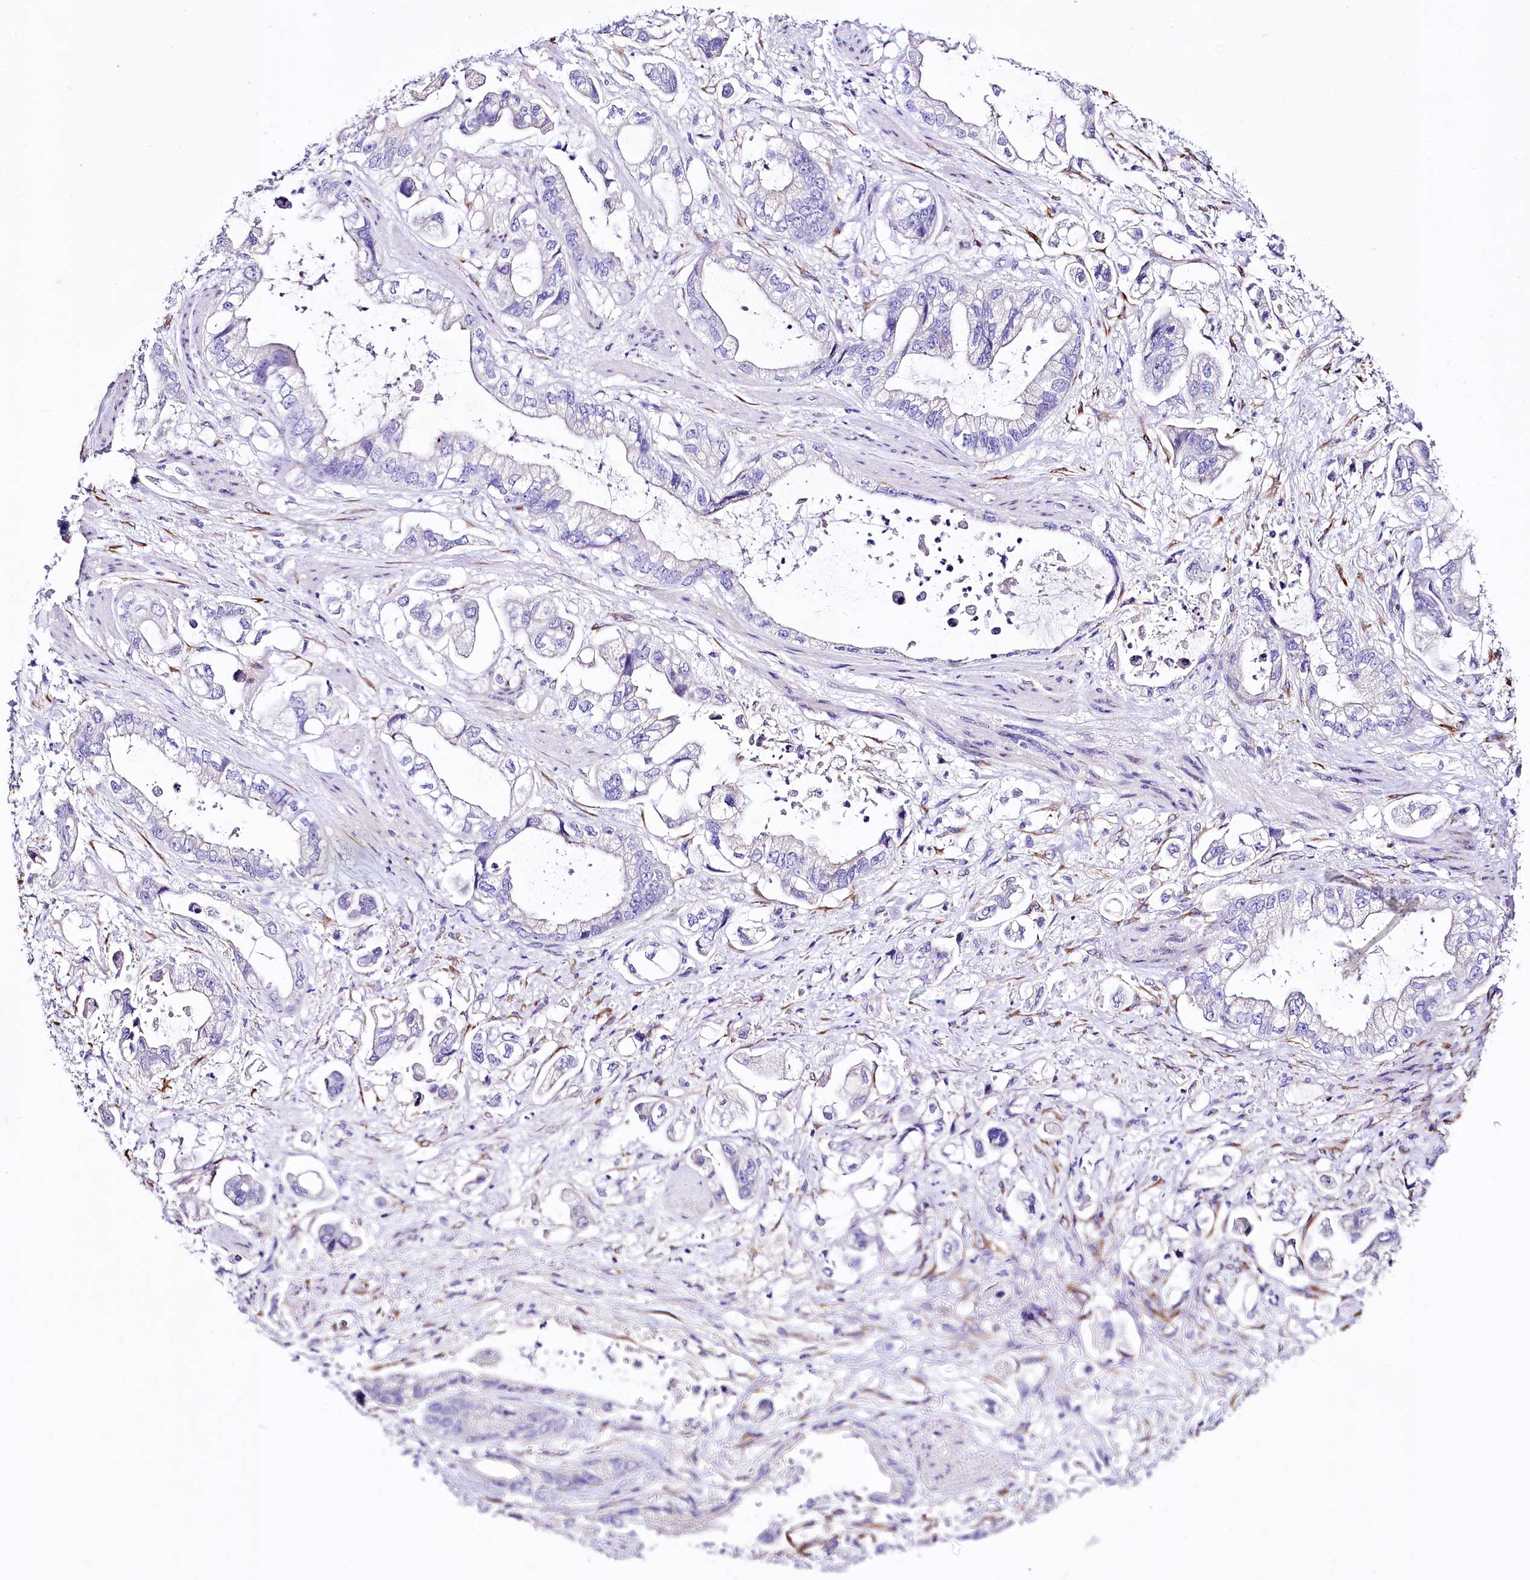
{"staining": {"intensity": "negative", "quantity": "none", "location": "none"}, "tissue": "stomach cancer", "cell_type": "Tumor cells", "image_type": "cancer", "snomed": [{"axis": "morphology", "description": "Adenocarcinoma, NOS"}, {"axis": "topography", "description": "Stomach"}], "caption": "High power microscopy micrograph of an immunohistochemistry histopathology image of adenocarcinoma (stomach), revealing no significant expression in tumor cells. Nuclei are stained in blue.", "gene": "A2ML1", "patient": {"sex": "male", "age": 62}}